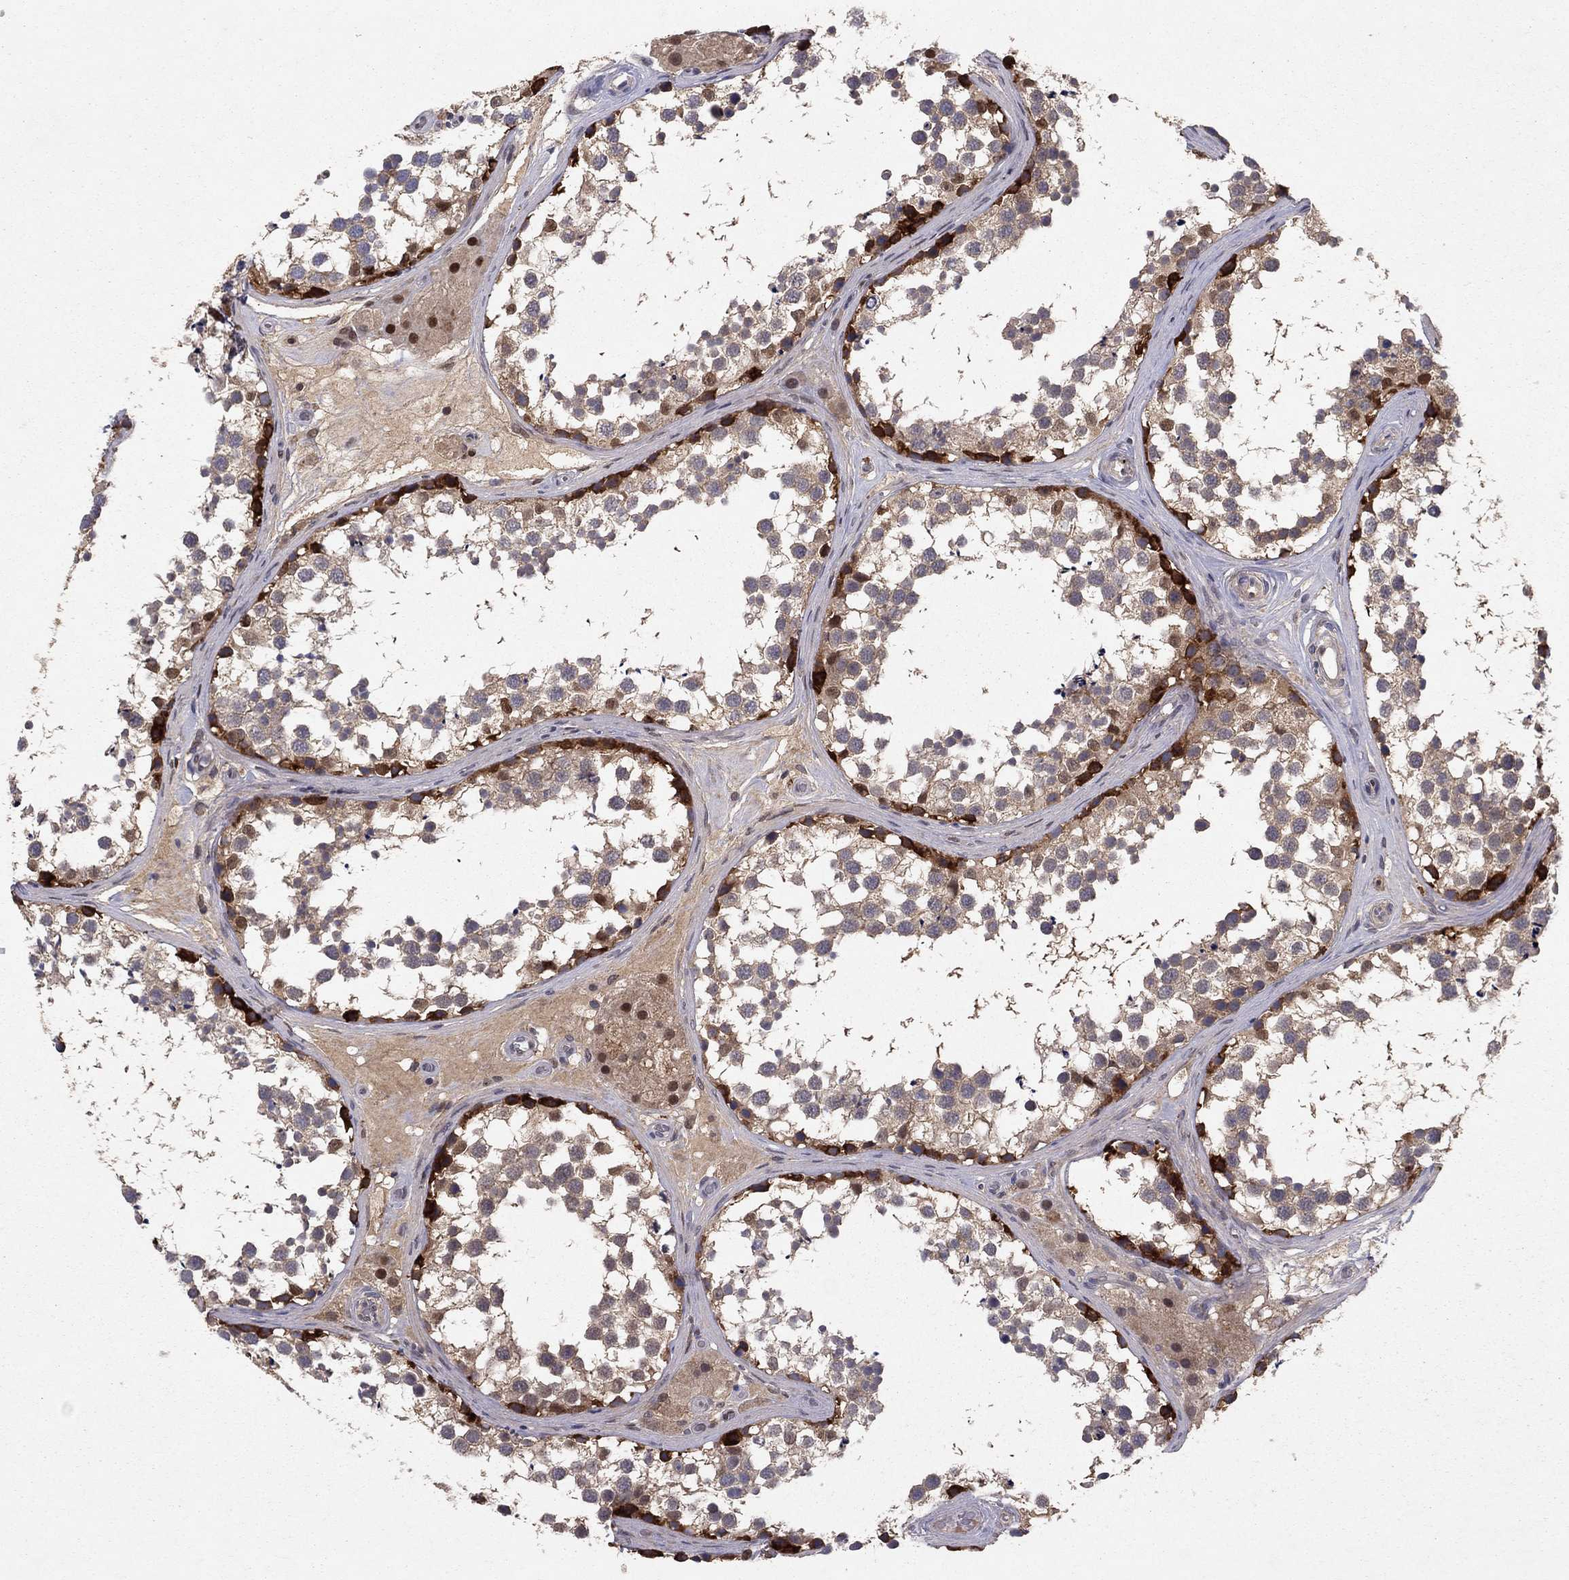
{"staining": {"intensity": "strong", "quantity": "25%-75%", "location": "nuclear"}, "tissue": "testis", "cell_type": "Cells in seminiferous ducts", "image_type": "normal", "snomed": [{"axis": "morphology", "description": "Normal tissue, NOS"}, {"axis": "morphology", "description": "Seminoma, NOS"}, {"axis": "topography", "description": "Testis"}], "caption": "Immunohistochemistry staining of benign testis, which shows high levels of strong nuclear staining in about 25%-75% of cells in seminiferous ducts indicating strong nuclear protein positivity. The staining was performed using DAB (brown) for protein detection and nuclei were counterstained in hematoxylin (blue).", "gene": "CRTC1", "patient": {"sex": "male", "age": 65}}